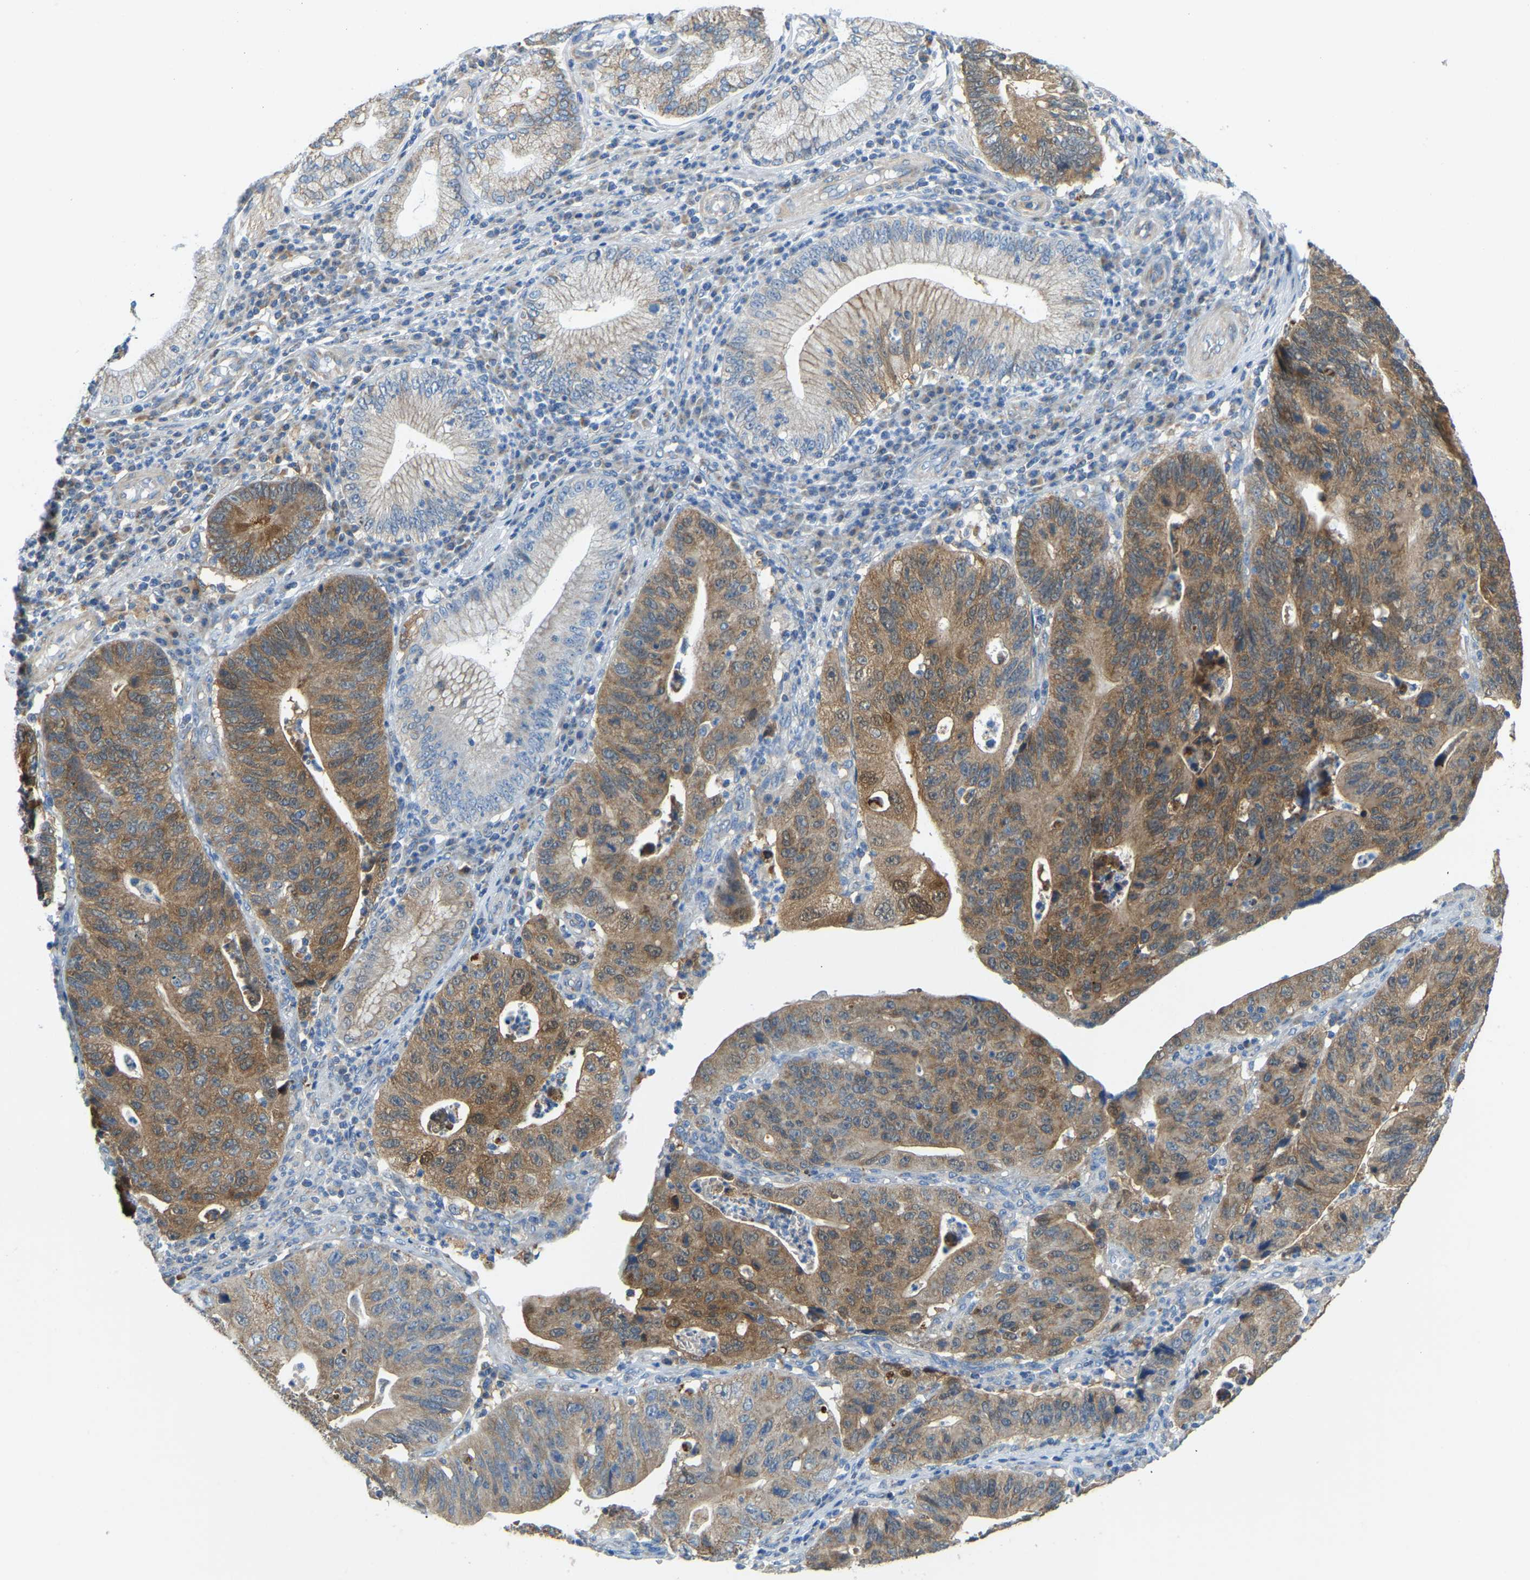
{"staining": {"intensity": "moderate", "quantity": ">75%", "location": "cytoplasmic/membranous"}, "tissue": "stomach cancer", "cell_type": "Tumor cells", "image_type": "cancer", "snomed": [{"axis": "morphology", "description": "Adenocarcinoma, NOS"}, {"axis": "topography", "description": "Stomach"}], "caption": "Protein staining of adenocarcinoma (stomach) tissue exhibits moderate cytoplasmic/membranous staining in about >75% of tumor cells. (Brightfield microscopy of DAB IHC at high magnification).", "gene": "GDA", "patient": {"sex": "male", "age": 59}}